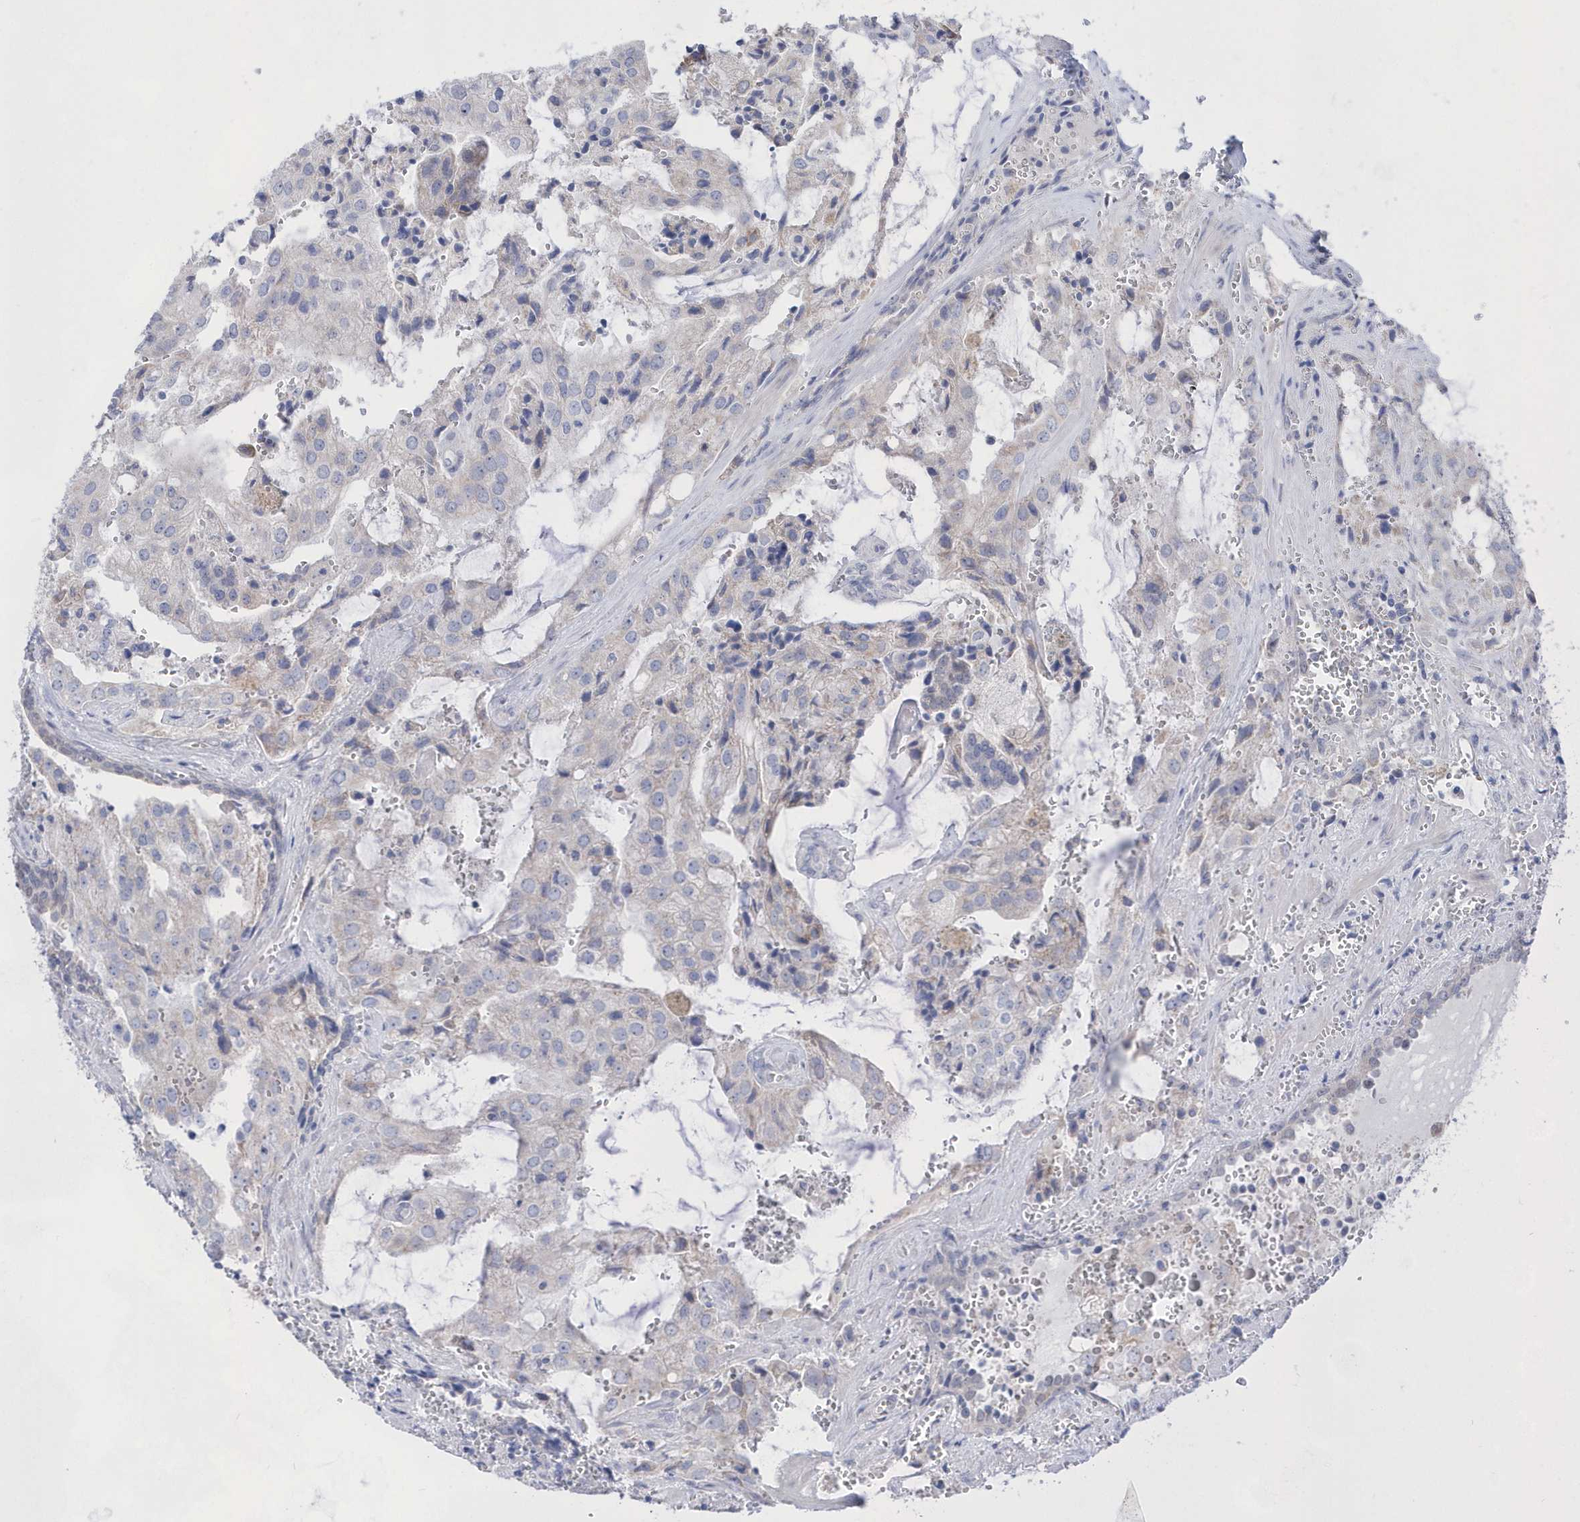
{"staining": {"intensity": "negative", "quantity": "none", "location": "none"}, "tissue": "prostate cancer", "cell_type": "Tumor cells", "image_type": "cancer", "snomed": [{"axis": "morphology", "description": "Adenocarcinoma, High grade"}, {"axis": "topography", "description": "Prostate"}], "caption": "Adenocarcinoma (high-grade) (prostate) was stained to show a protein in brown. There is no significant staining in tumor cells. (DAB IHC visualized using brightfield microscopy, high magnification).", "gene": "BDH2", "patient": {"sex": "male", "age": 68}}